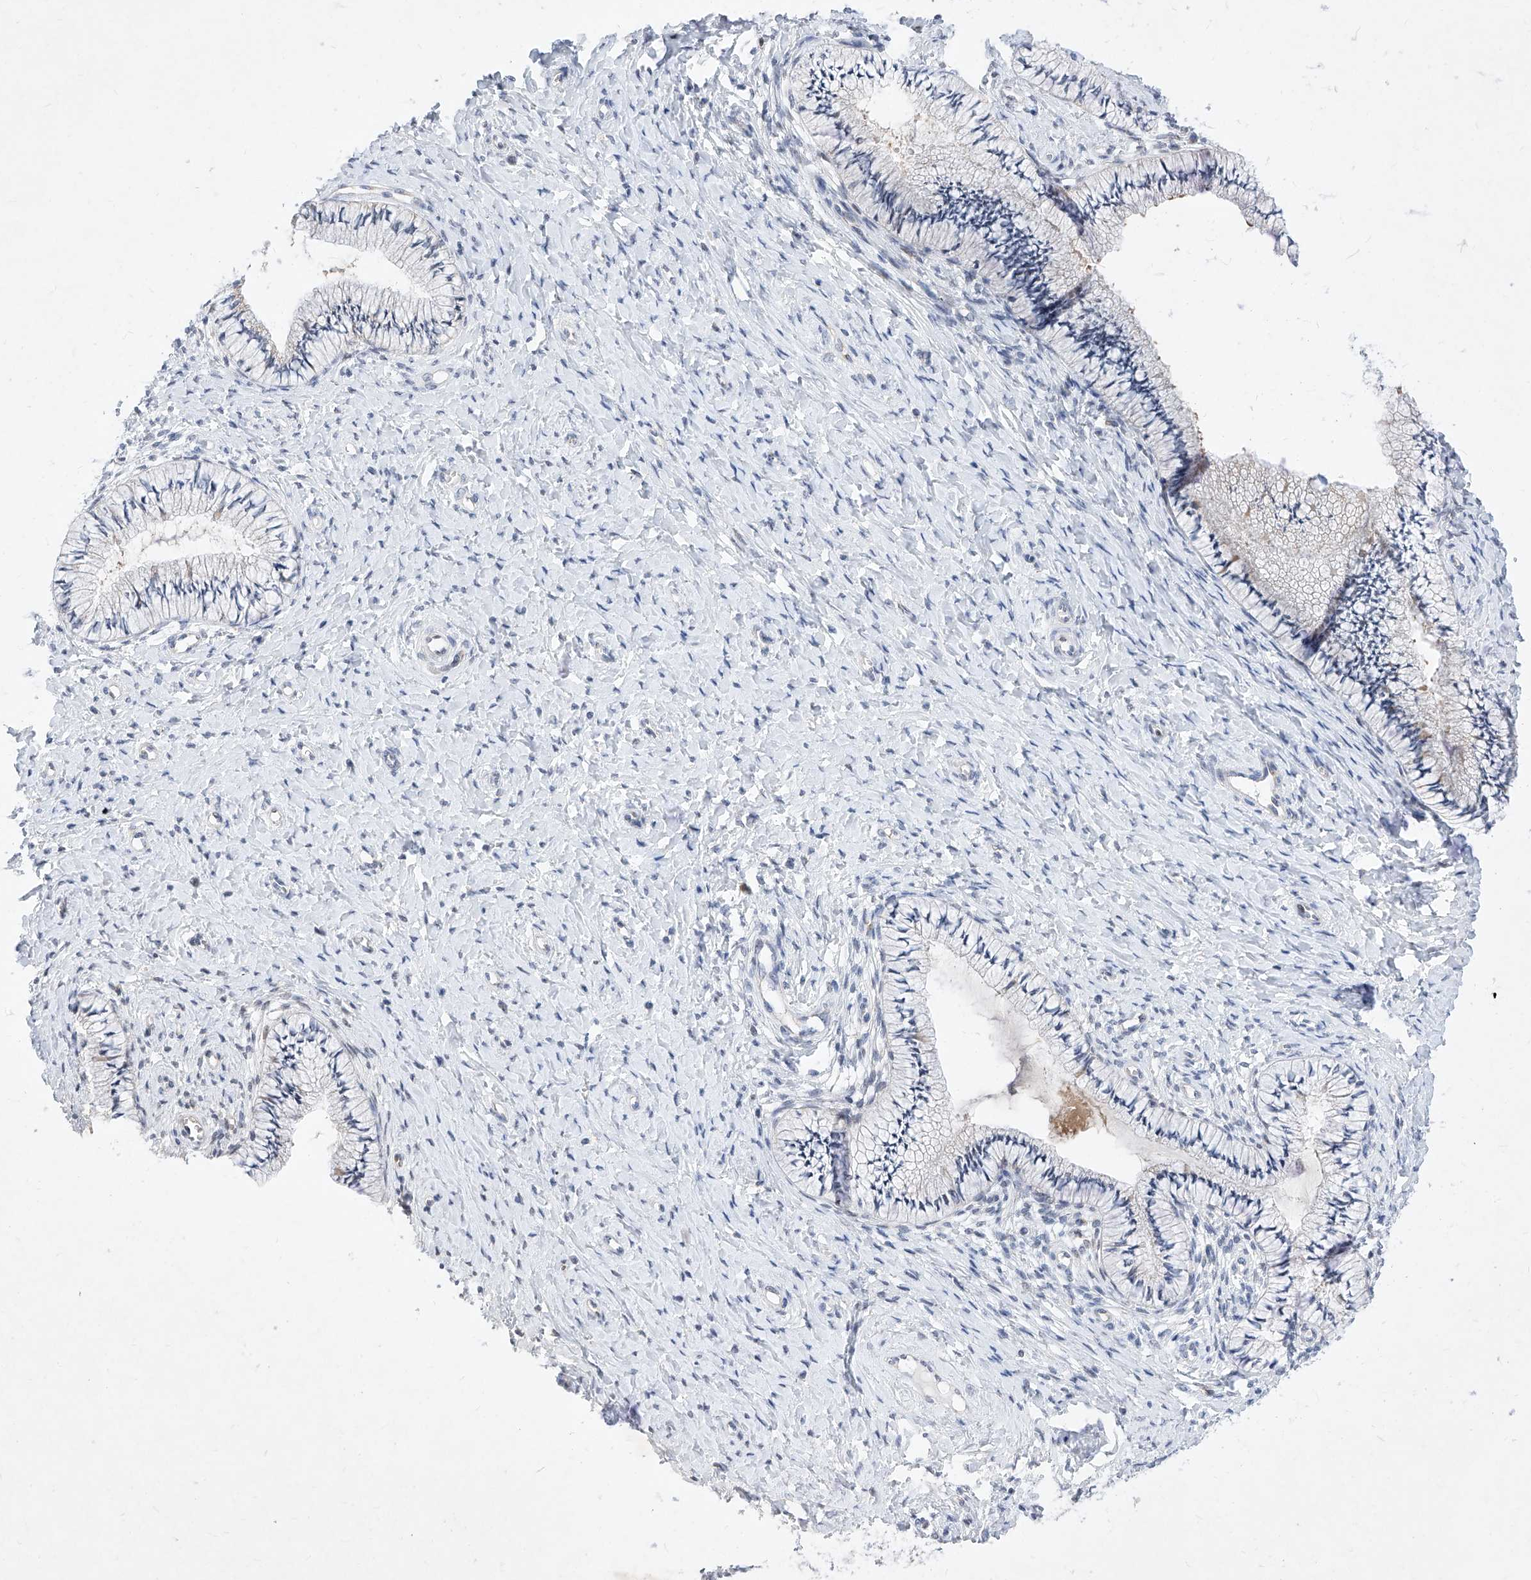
{"staining": {"intensity": "negative", "quantity": "none", "location": "none"}, "tissue": "cervix", "cell_type": "Glandular cells", "image_type": "normal", "snomed": [{"axis": "morphology", "description": "Normal tissue, NOS"}, {"axis": "topography", "description": "Cervix"}], "caption": "An immunohistochemistry (IHC) photomicrograph of unremarkable cervix is shown. There is no staining in glandular cells of cervix.", "gene": "MX2", "patient": {"sex": "female", "age": 36}}